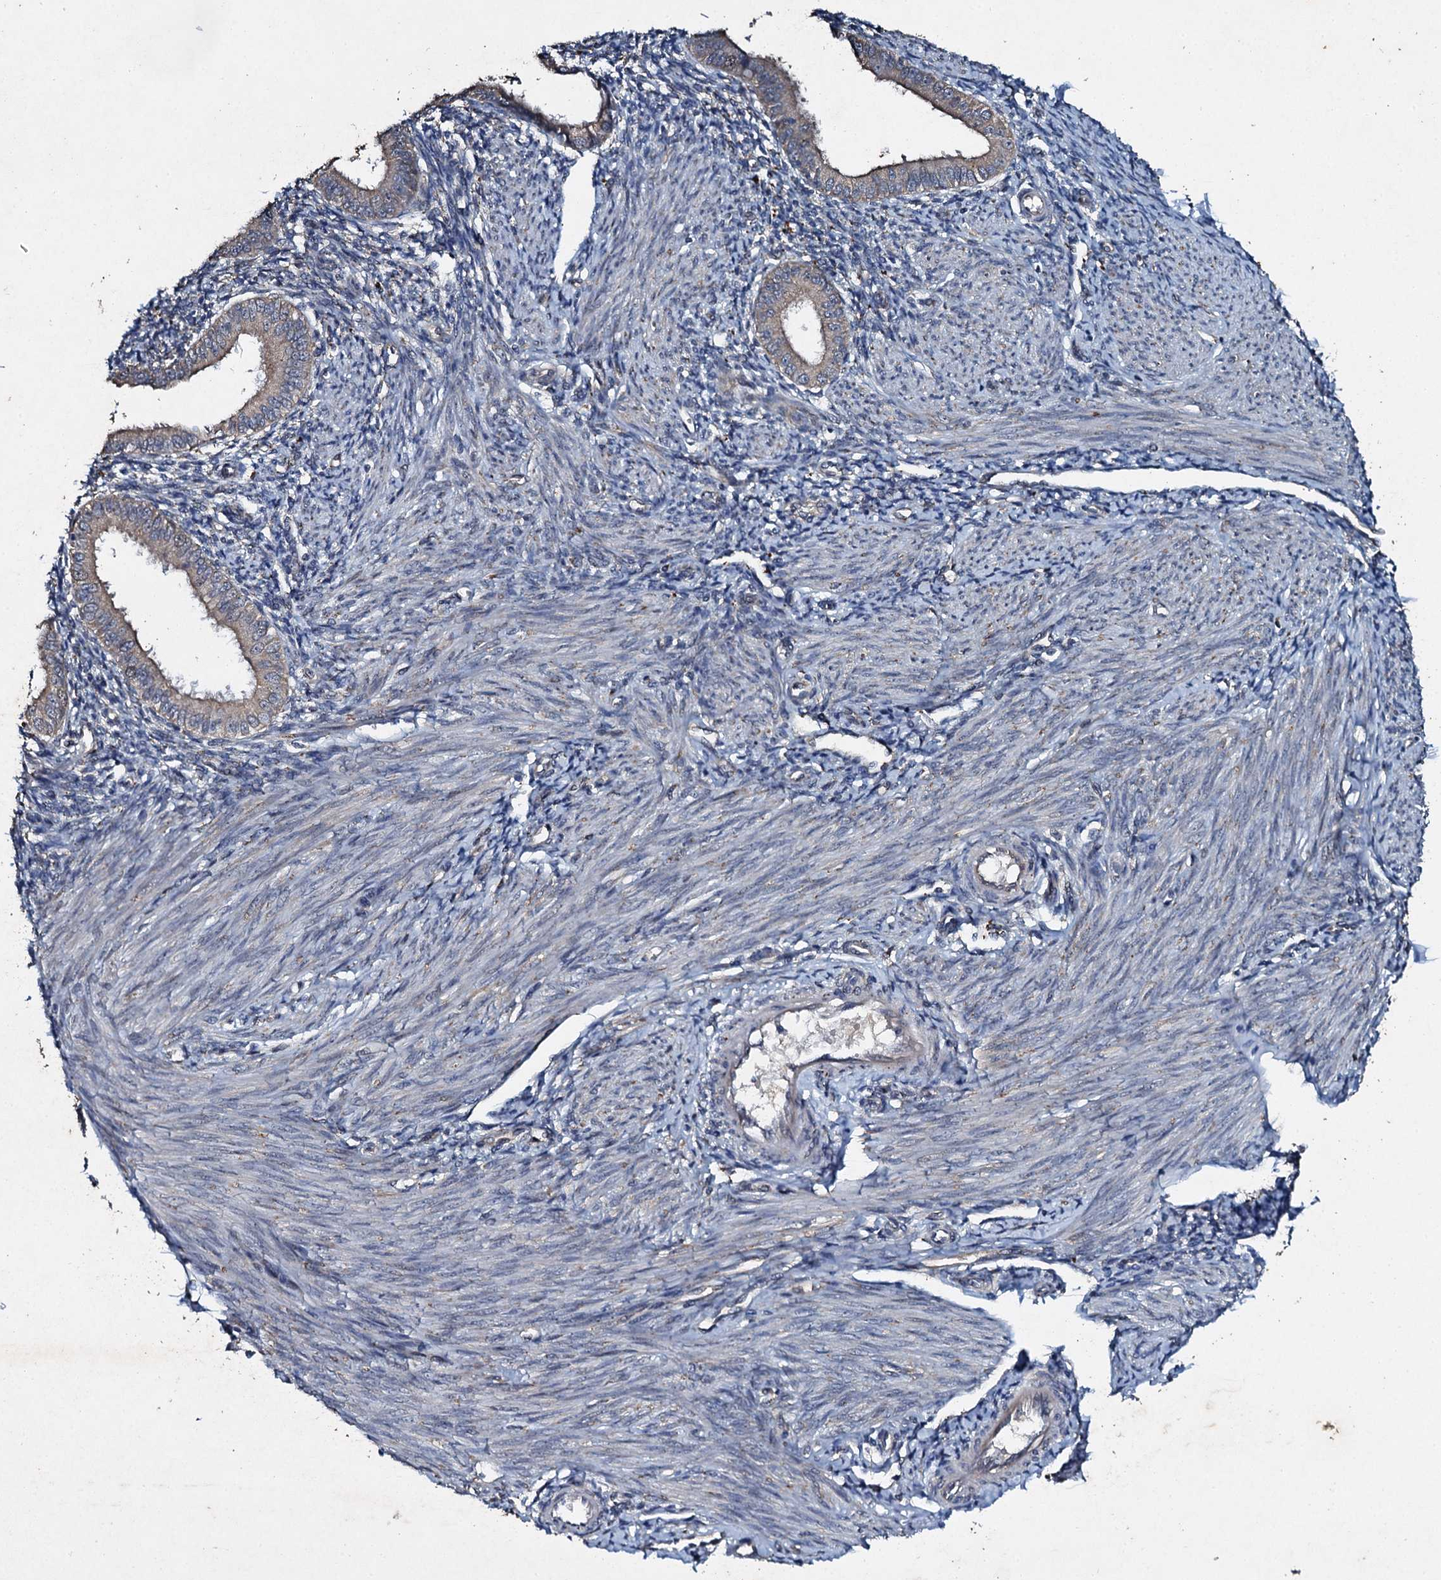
{"staining": {"intensity": "negative", "quantity": "none", "location": "none"}, "tissue": "endometrium", "cell_type": "Cells in endometrial stroma", "image_type": "normal", "snomed": [{"axis": "morphology", "description": "Normal tissue, NOS"}, {"axis": "topography", "description": "Uterus"}, {"axis": "topography", "description": "Endometrium"}], "caption": "Immunohistochemistry (IHC) micrograph of benign endometrium: endometrium stained with DAB displays no significant protein staining in cells in endometrial stroma. The staining is performed using DAB brown chromogen with nuclei counter-stained in using hematoxylin.", "gene": "ADAMTS10", "patient": {"sex": "female", "age": 48}}